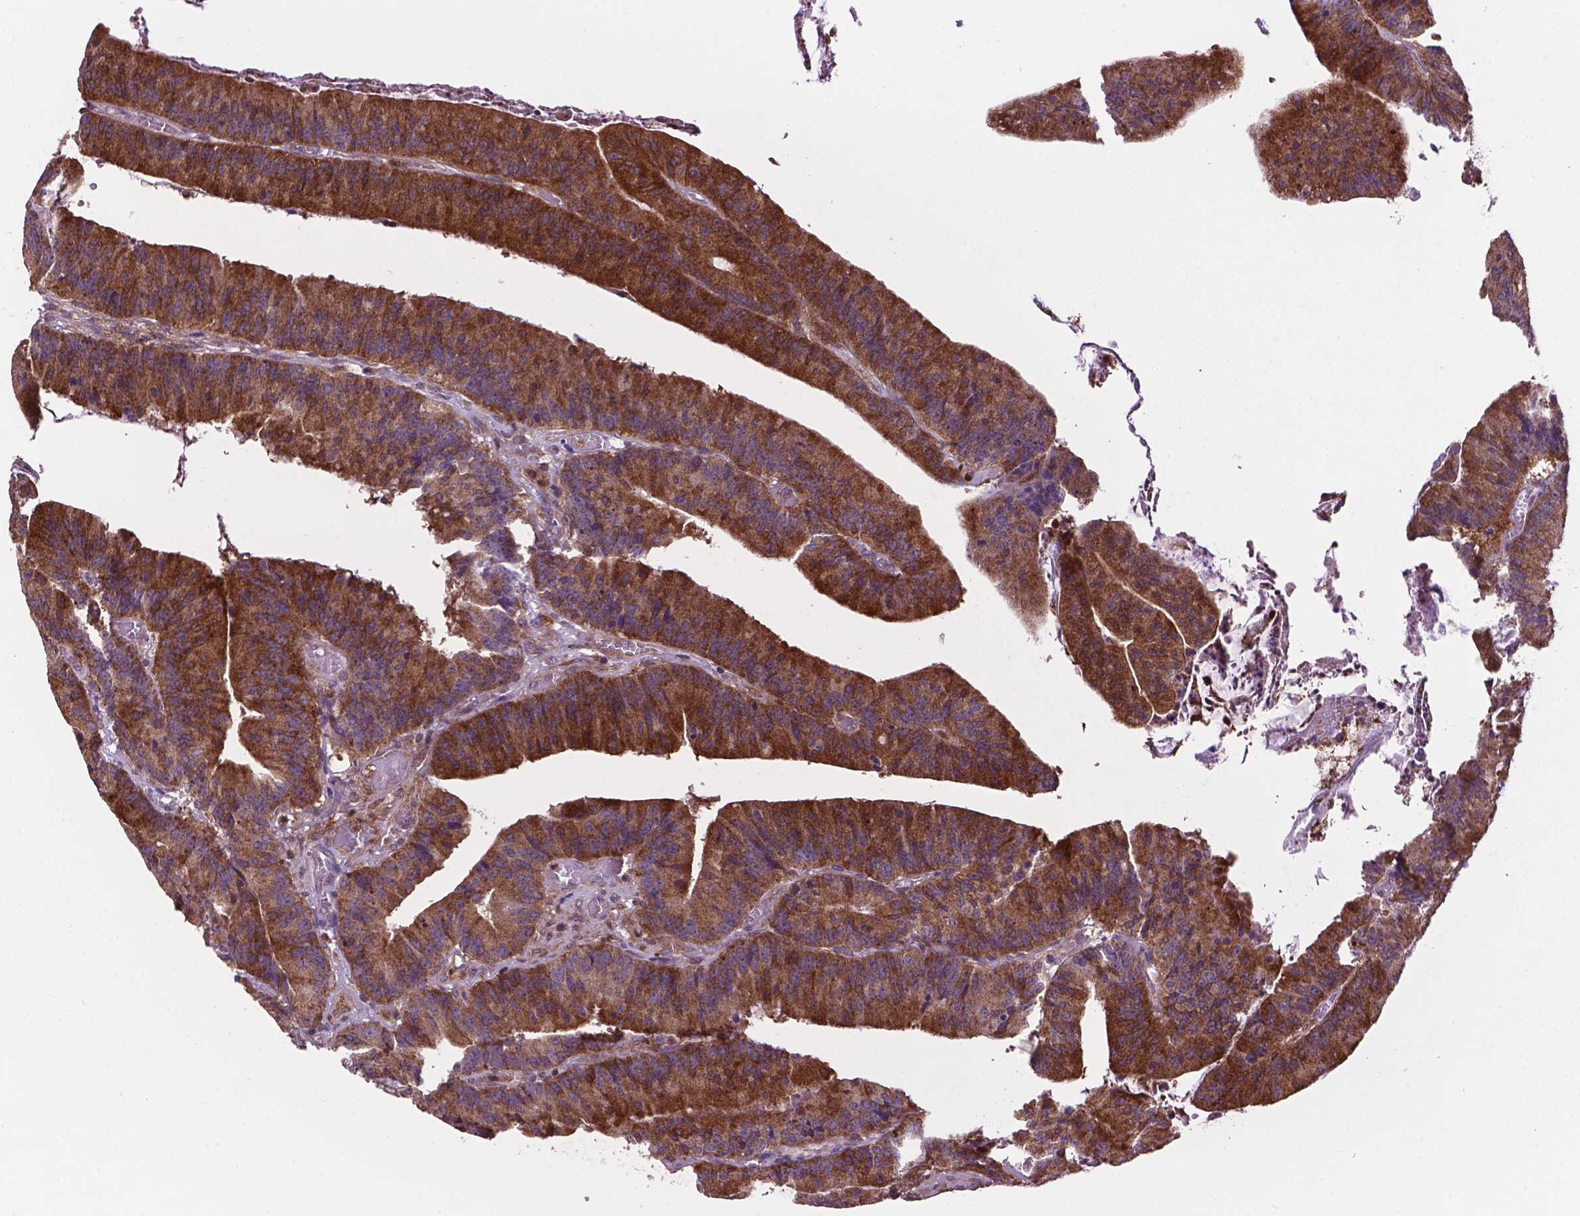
{"staining": {"intensity": "moderate", "quantity": "25%-75%", "location": "cytoplasmic/membranous"}, "tissue": "colorectal cancer", "cell_type": "Tumor cells", "image_type": "cancer", "snomed": [{"axis": "morphology", "description": "Adenocarcinoma, NOS"}, {"axis": "topography", "description": "Colon"}], "caption": "A medium amount of moderate cytoplasmic/membranous staining is appreciated in about 25%-75% of tumor cells in colorectal adenocarcinoma tissue. (DAB = brown stain, brightfield microscopy at high magnification).", "gene": "SMAD3", "patient": {"sex": "female", "age": 78}}